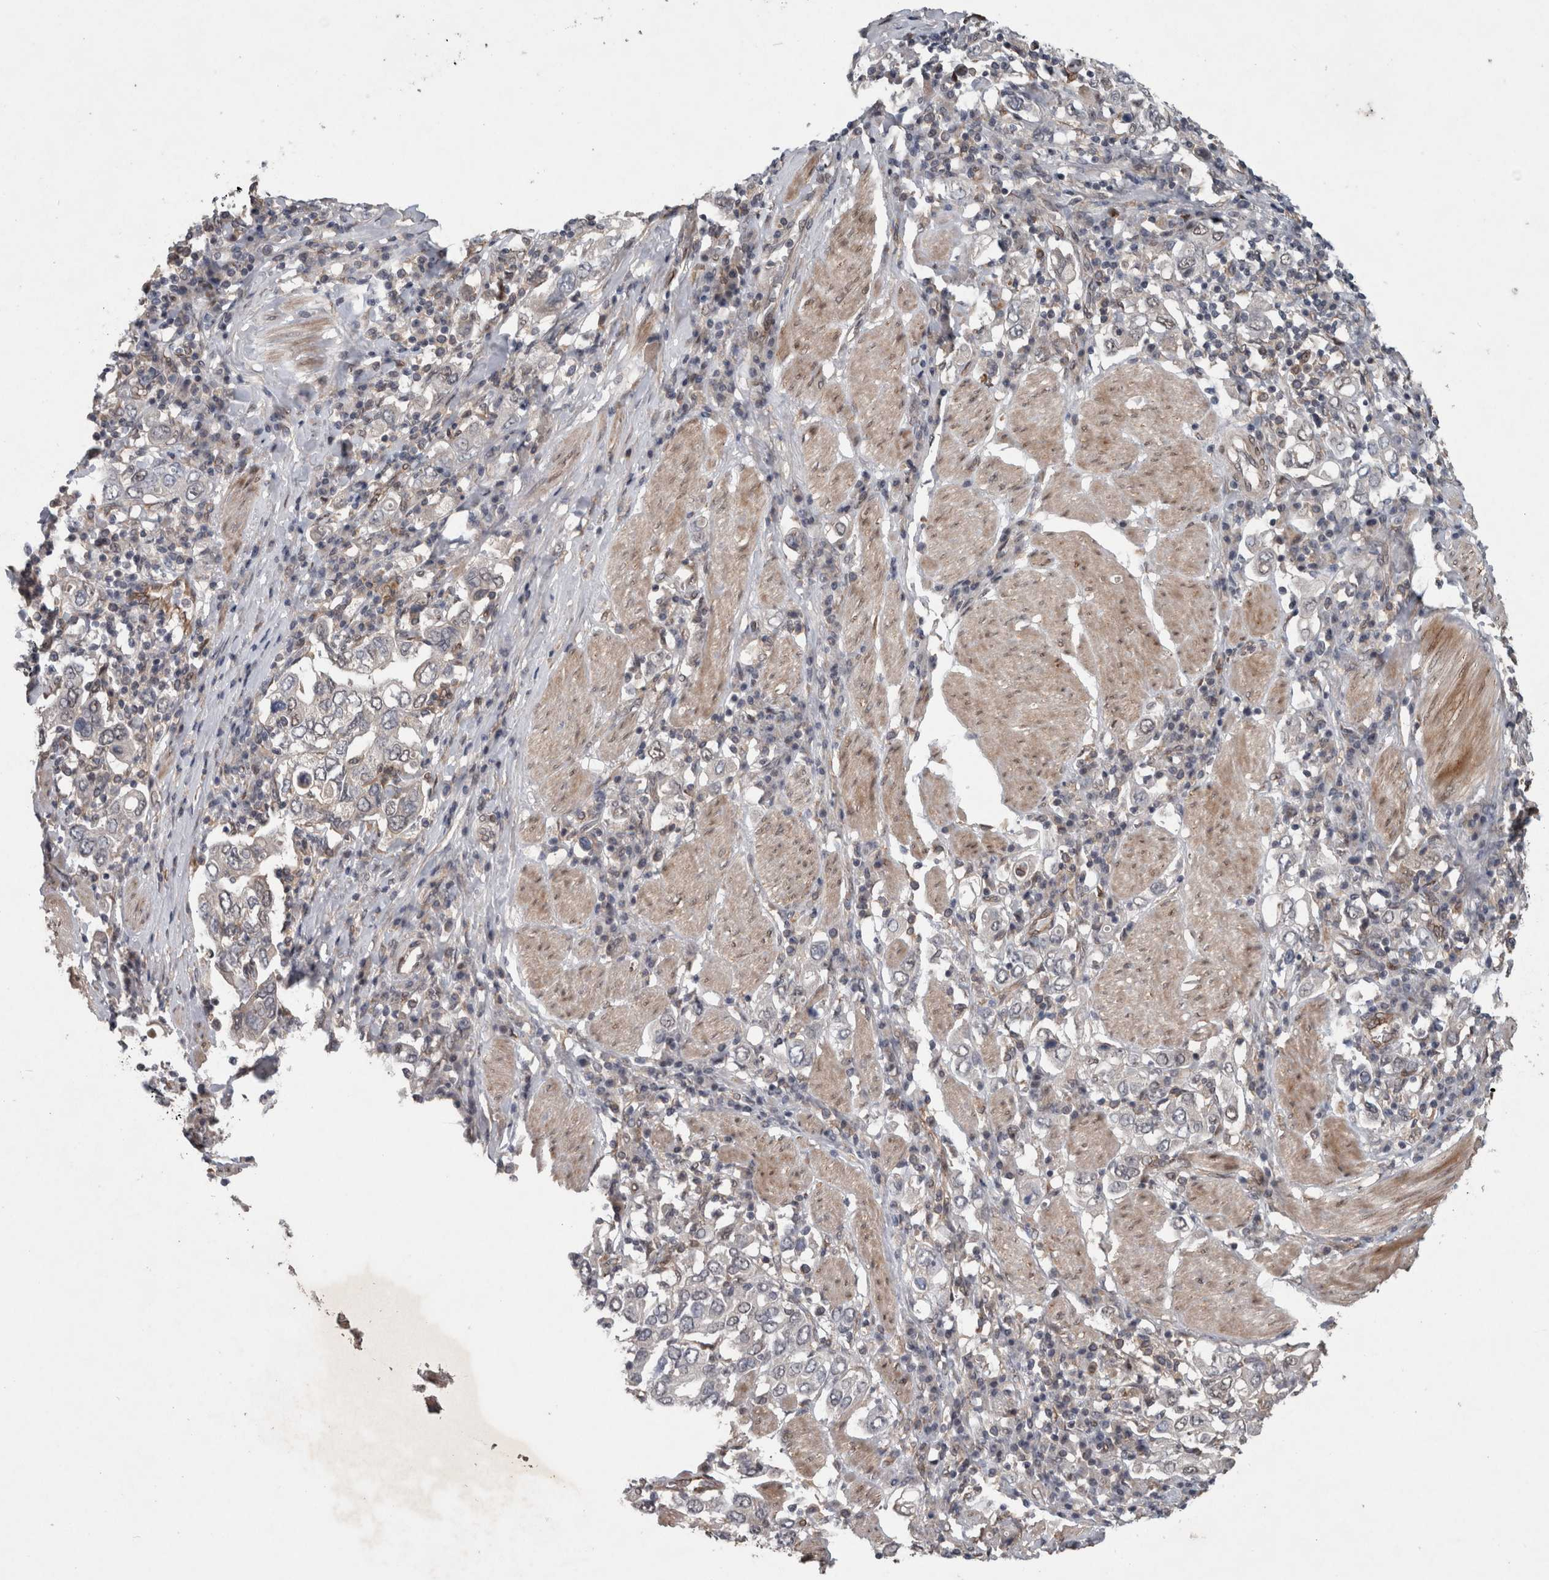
{"staining": {"intensity": "negative", "quantity": "none", "location": "none"}, "tissue": "stomach cancer", "cell_type": "Tumor cells", "image_type": "cancer", "snomed": [{"axis": "morphology", "description": "Adenocarcinoma, NOS"}, {"axis": "topography", "description": "Stomach, upper"}], "caption": "Immunohistochemistry (IHC) micrograph of adenocarcinoma (stomach) stained for a protein (brown), which displays no staining in tumor cells.", "gene": "GIMAP6", "patient": {"sex": "male", "age": 62}}